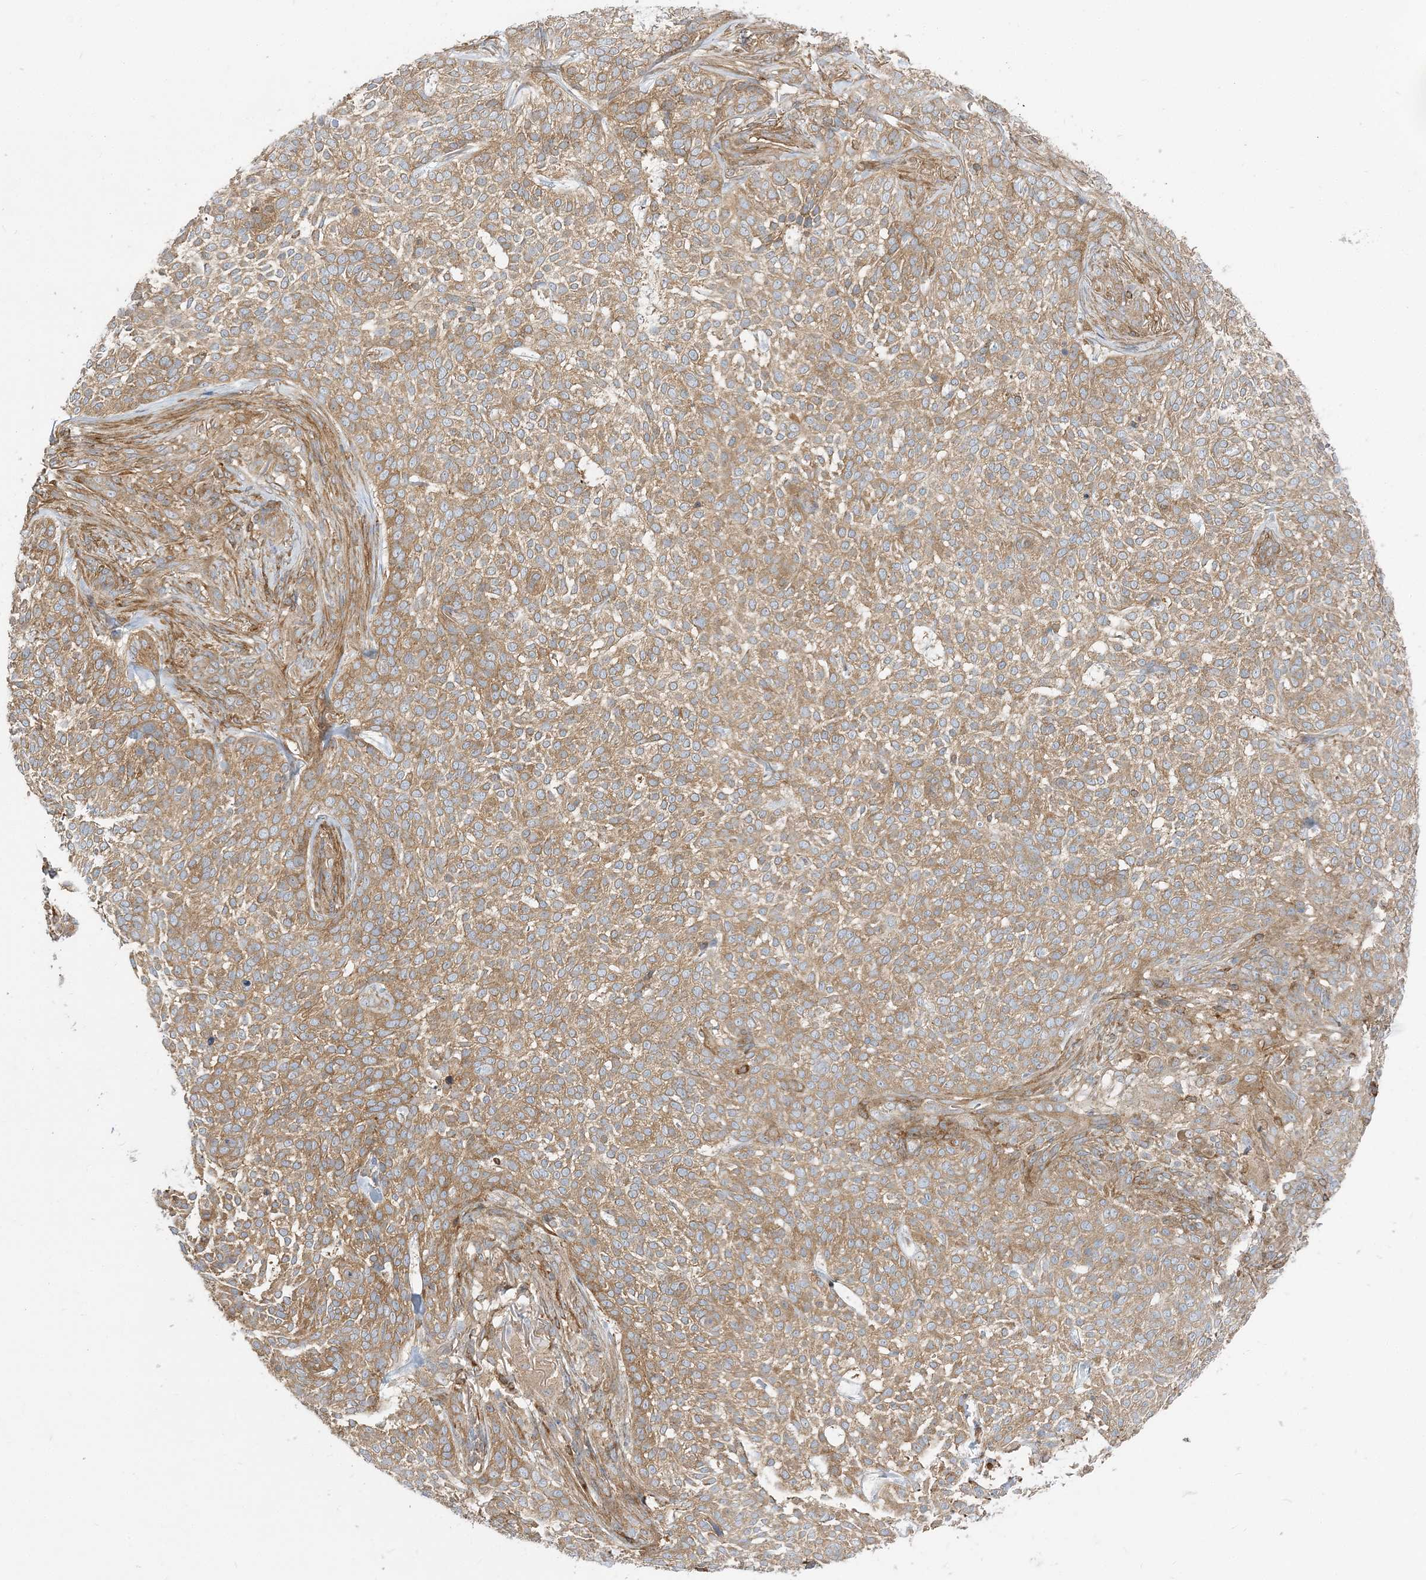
{"staining": {"intensity": "moderate", "quantity": ">75%", "location": "cytoplasmic/membranous"}, "tissue": "skin cancer", "cell_type": "Tumor cells", "image_type": "cancer", "snomed": [{"axis": "morphology", "description": "Basal cell carcinoma"}, {"axis": "topography", "description": "Skin"}], "caption": "Human basal cell carcinoma (skin) stained with a brown dye reveals moderate cytoplasmic/membranous positive staining in about >75% of tumor cells.", "gene": "STAM", "patient": {"sex": "female", "age": 64}}